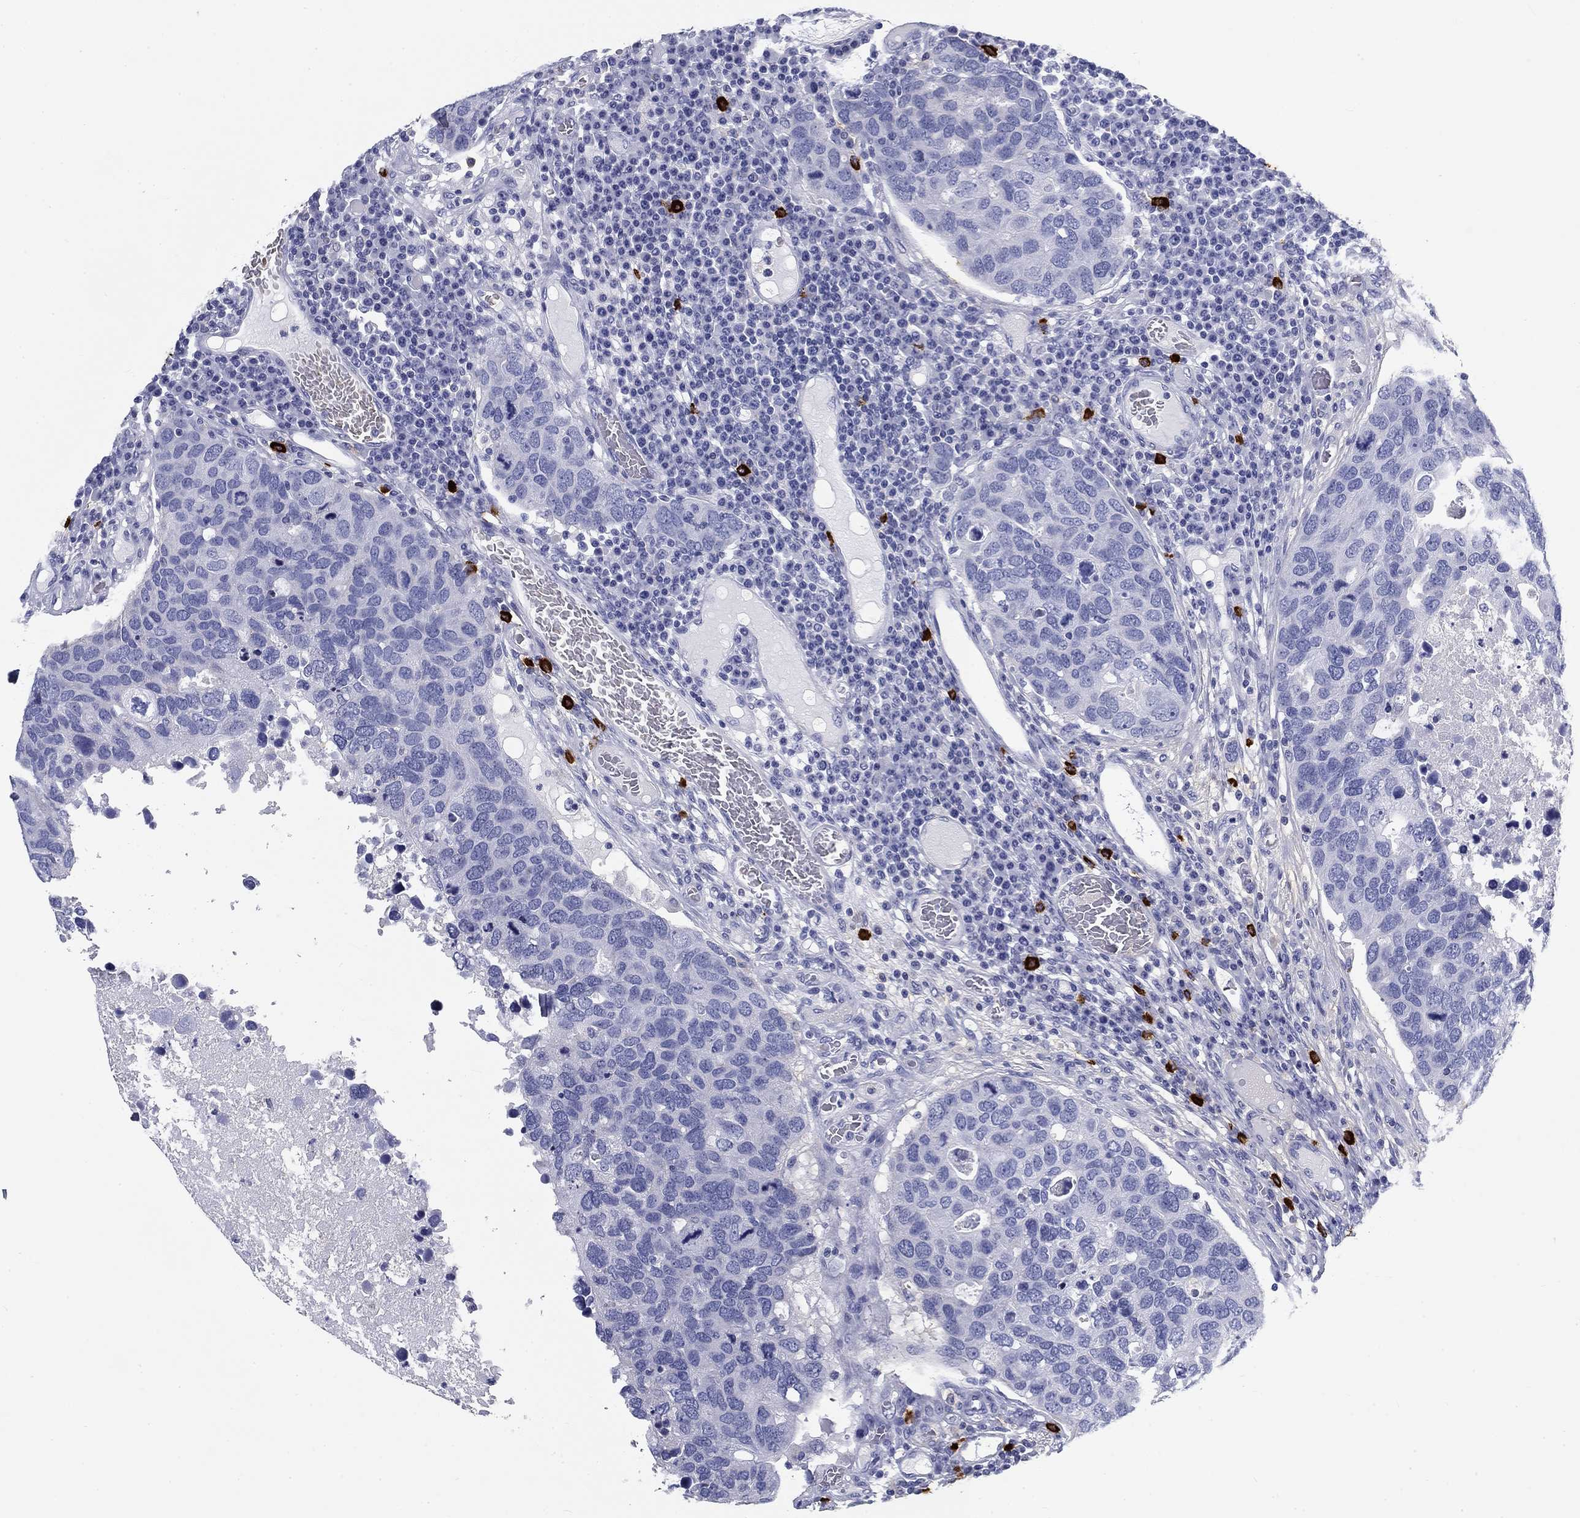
{"staining": {"intensity": "negative", "quantity": "none", "location": "none"}, "tissue": "breast cancer", "cell_type": "Tumor cells", "image_type": "cancer", "snomed": [{"axis": "morphology", "description": "Duct carcinoma"}, {"axis": "topography", "description": "Breast"}], "caption": "Immunohistochemical staining of breast infiltrating ductal carcinoma exhibits no significant positivity in tumor cells.", "gene": "CD40LG", "patient": {"sex": "female", "age": 83}}